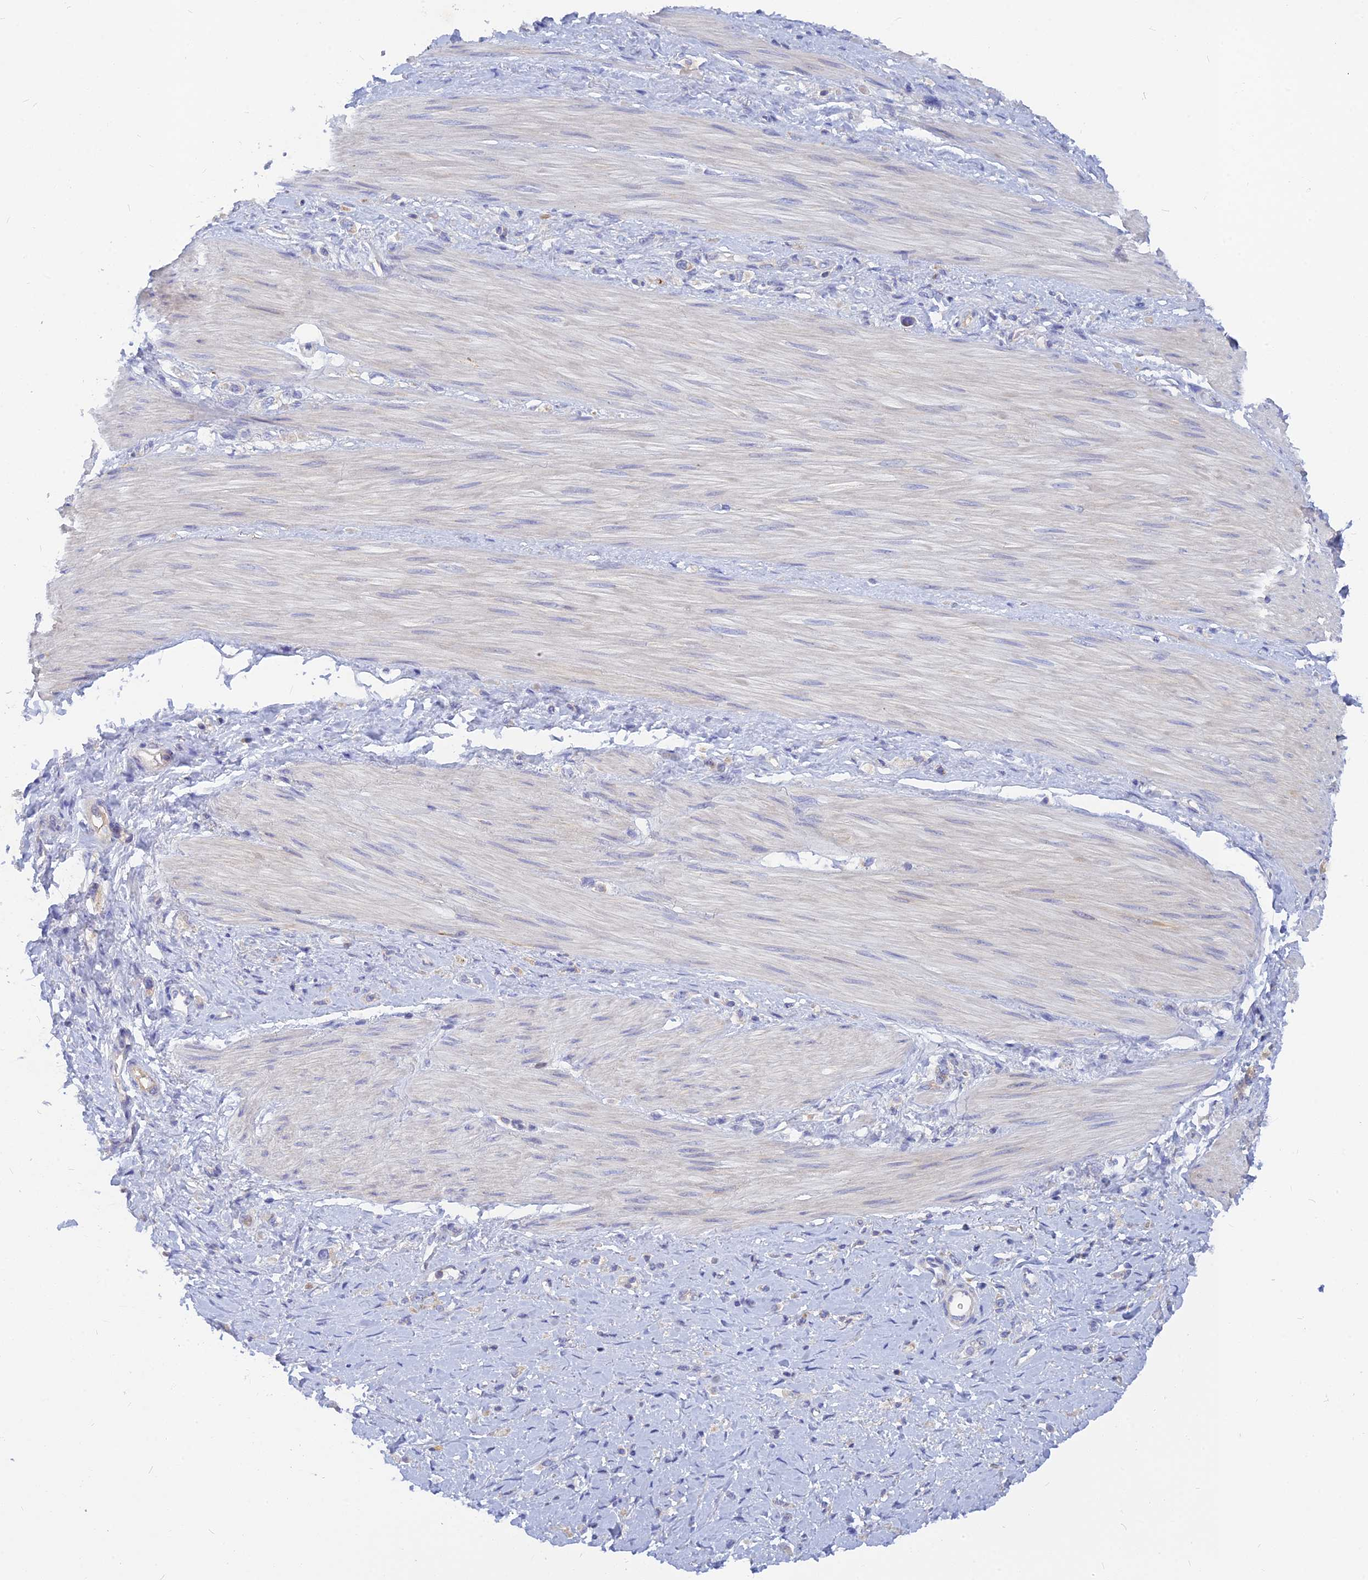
{"staining": {"intensity": "negative", "quantity": "none", "location": "none"}, "tissue": "stomach cancer", "cell_type": "Tumor cells", "image_type": "cancer", "snomed": [{"axis": "morphology", "description": "Adenocarcinoma, NOS"}, {"axis": "topography", "description": "Stomach"}], "caption": "Tumor cells are negative for protein expression in human stomach adenocarcinoma.", "gene": "CACNA1B", "patient": {"sex": "female", "age": 65}}